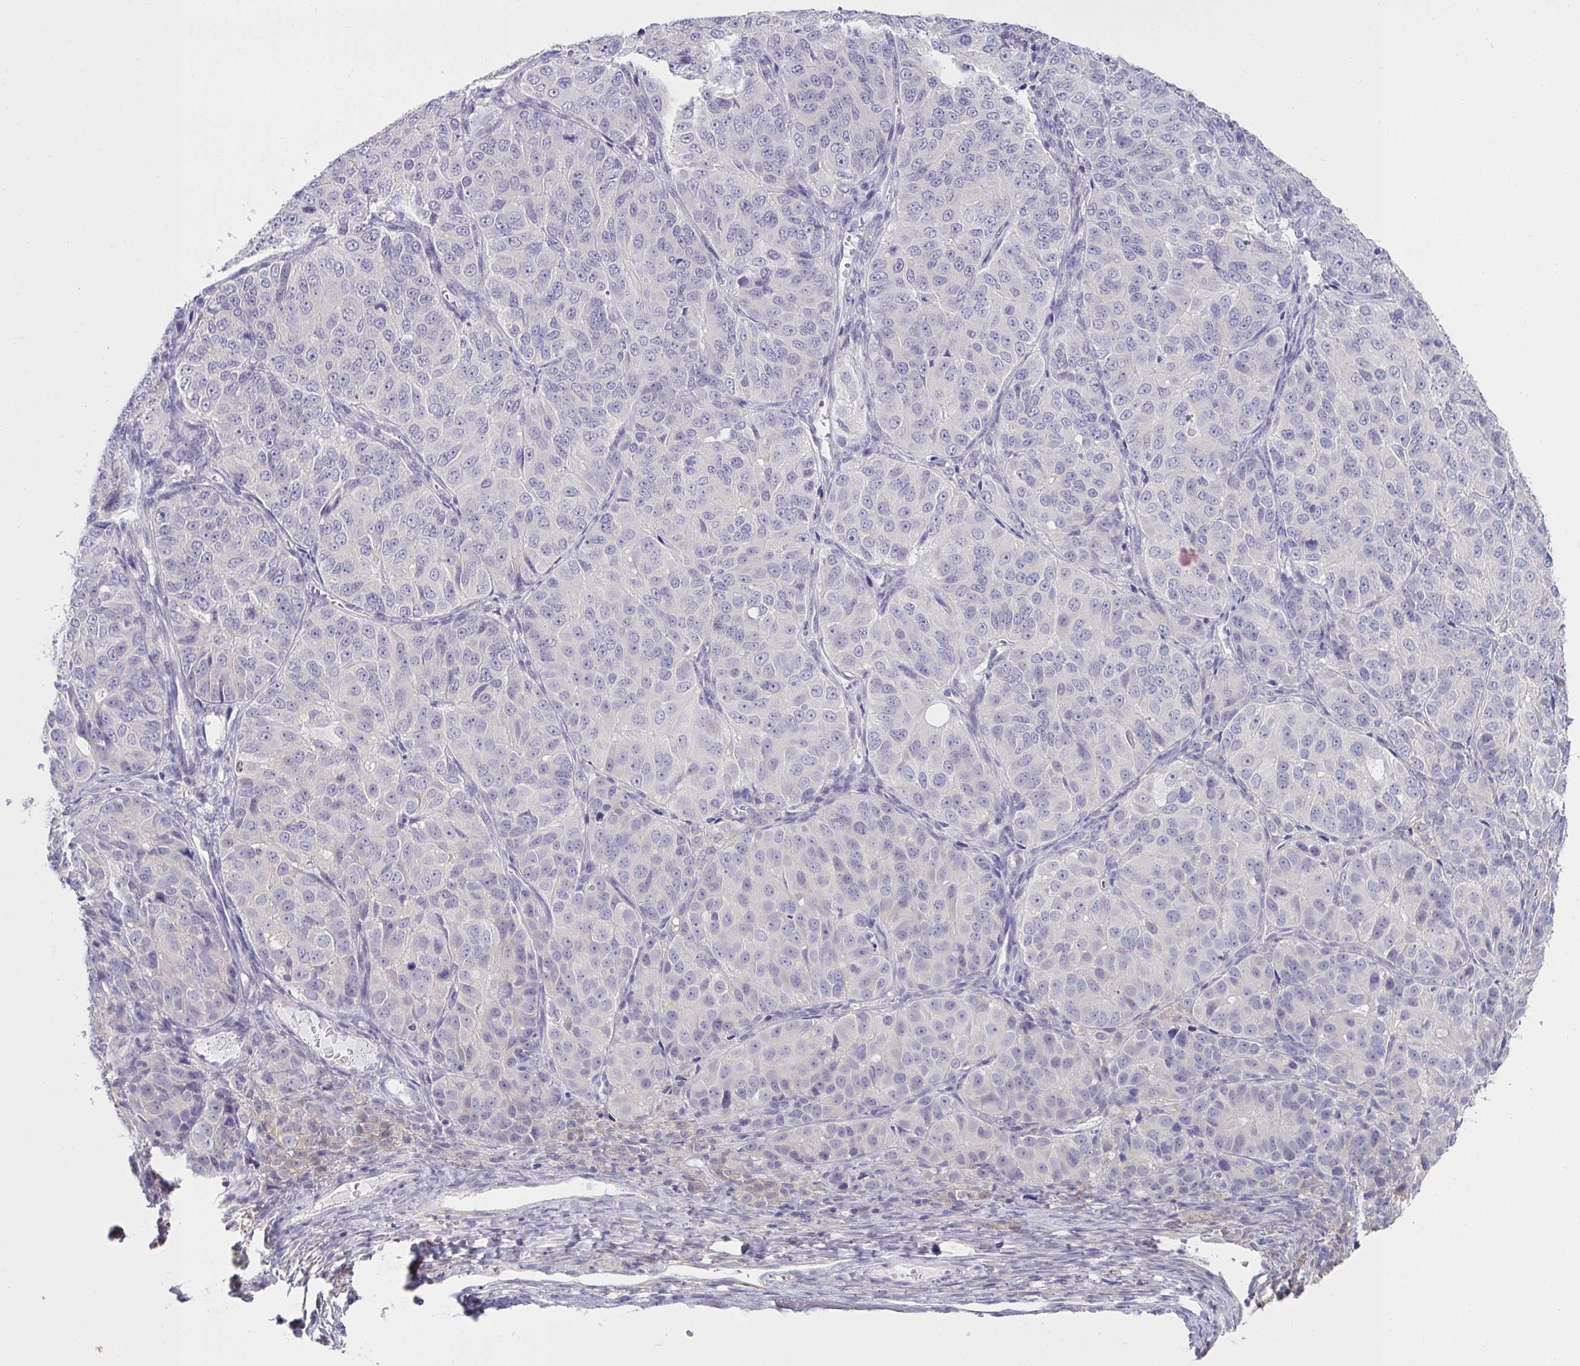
{"staining": {"intensity": "negative", "quantity": "none", "location": "none"}, "tissue": "ovarian cancer", "cell_type": "Tumor cells", "image_type": "cancer", "snomed": [{"axis": "morphology", "description": "Carcinoma, endometroid"}, {"axis": "topography", "description": "Ovary"}], "caption": "The photomicrograph shows no staining of tumor cells in endometroid carcinoma (ovarian).", "gene": "CXCR1", "patient": {"sex": "female", "age": 51}}